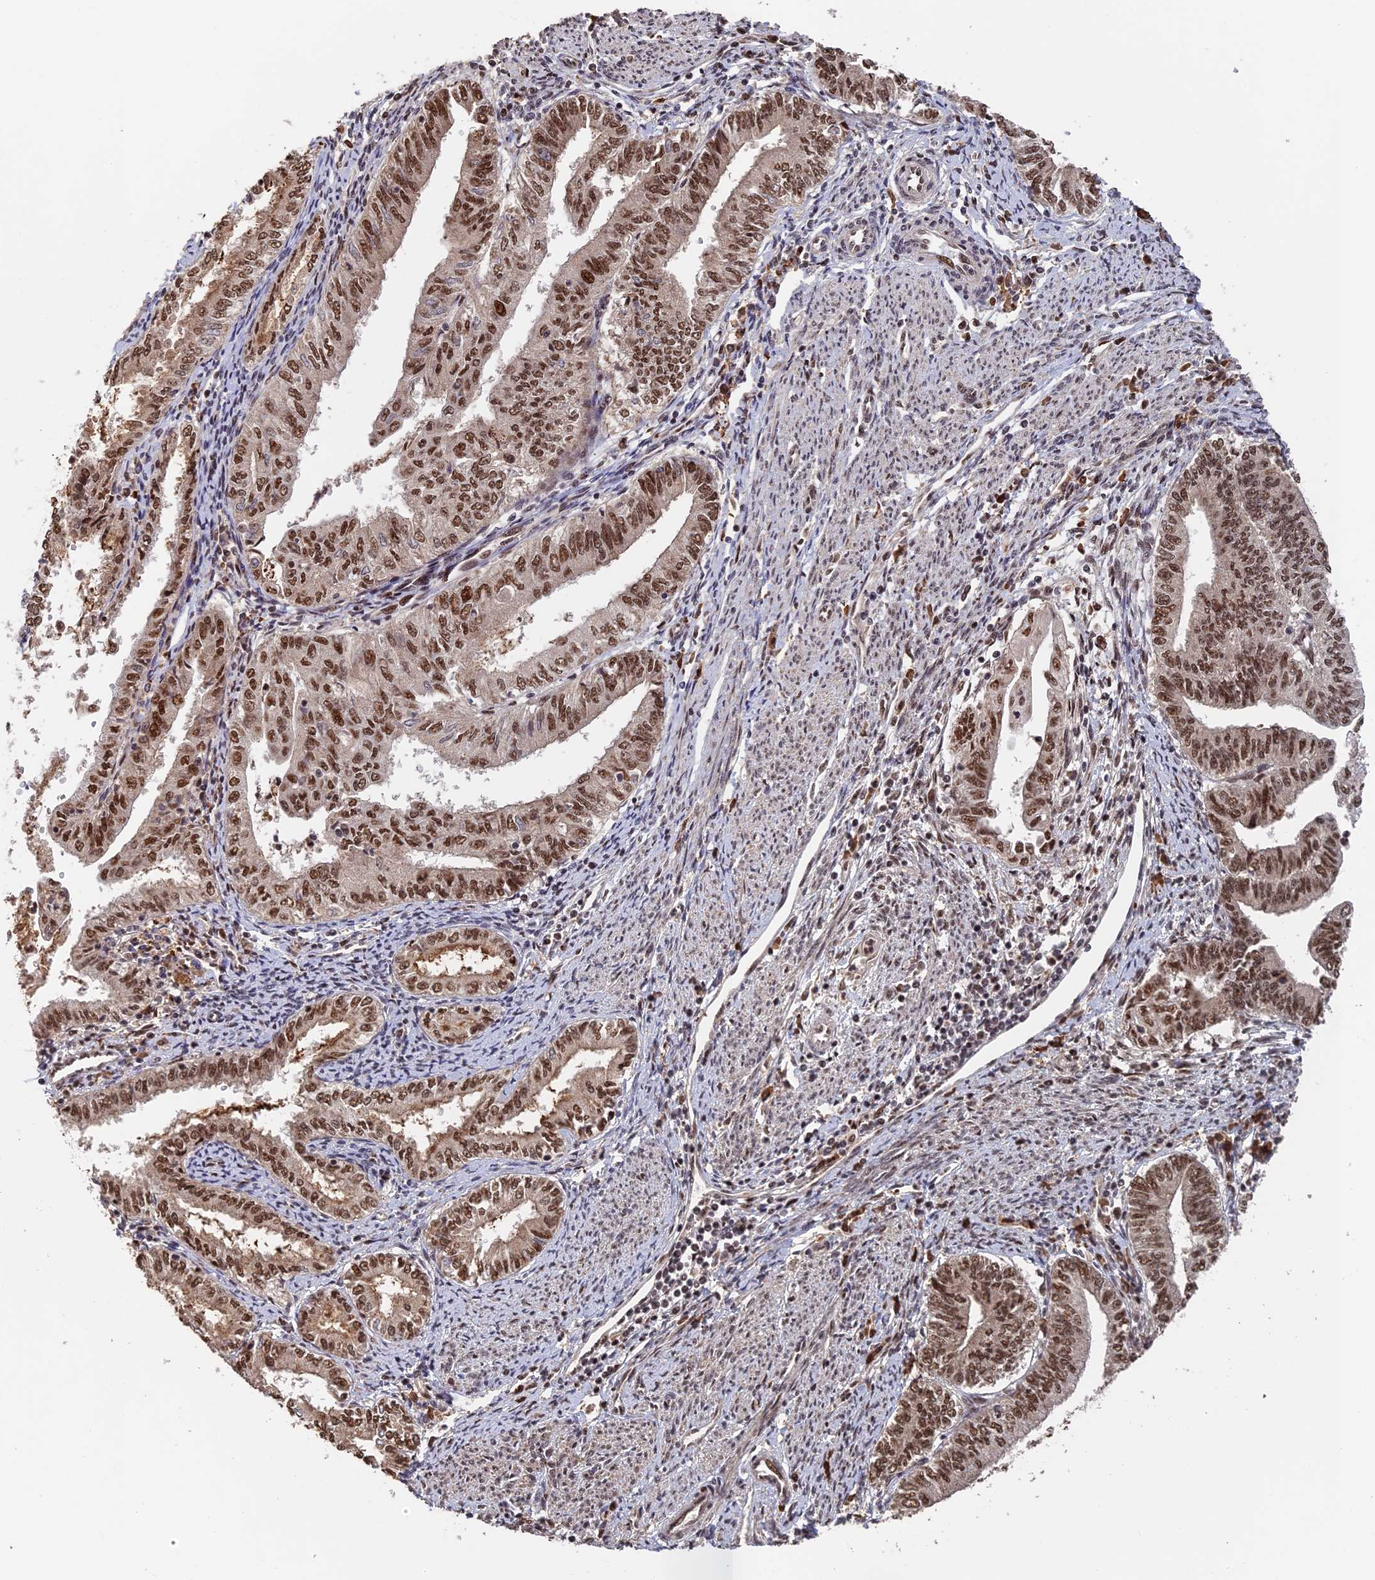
{"staining": {"intensity": "moderate", "quantity": ">75%", "location": "nuclear"}, "tissue": "endometrial cancer", "cell_type": "Tumor cells", "image_type": "cancer", "snomed": [{"axis": "morphology", "description": "Adenocarcinoma, NOS"}, {"axis": "topography", "description": "Endometrium"}], "caption": "A micrograph of human endometrial cancer stained for a protein shows moderate nuclear brown staining in tumor cells.", "gene": "OSBPL1A", "patient": {"sex": "female", "age": 66}}